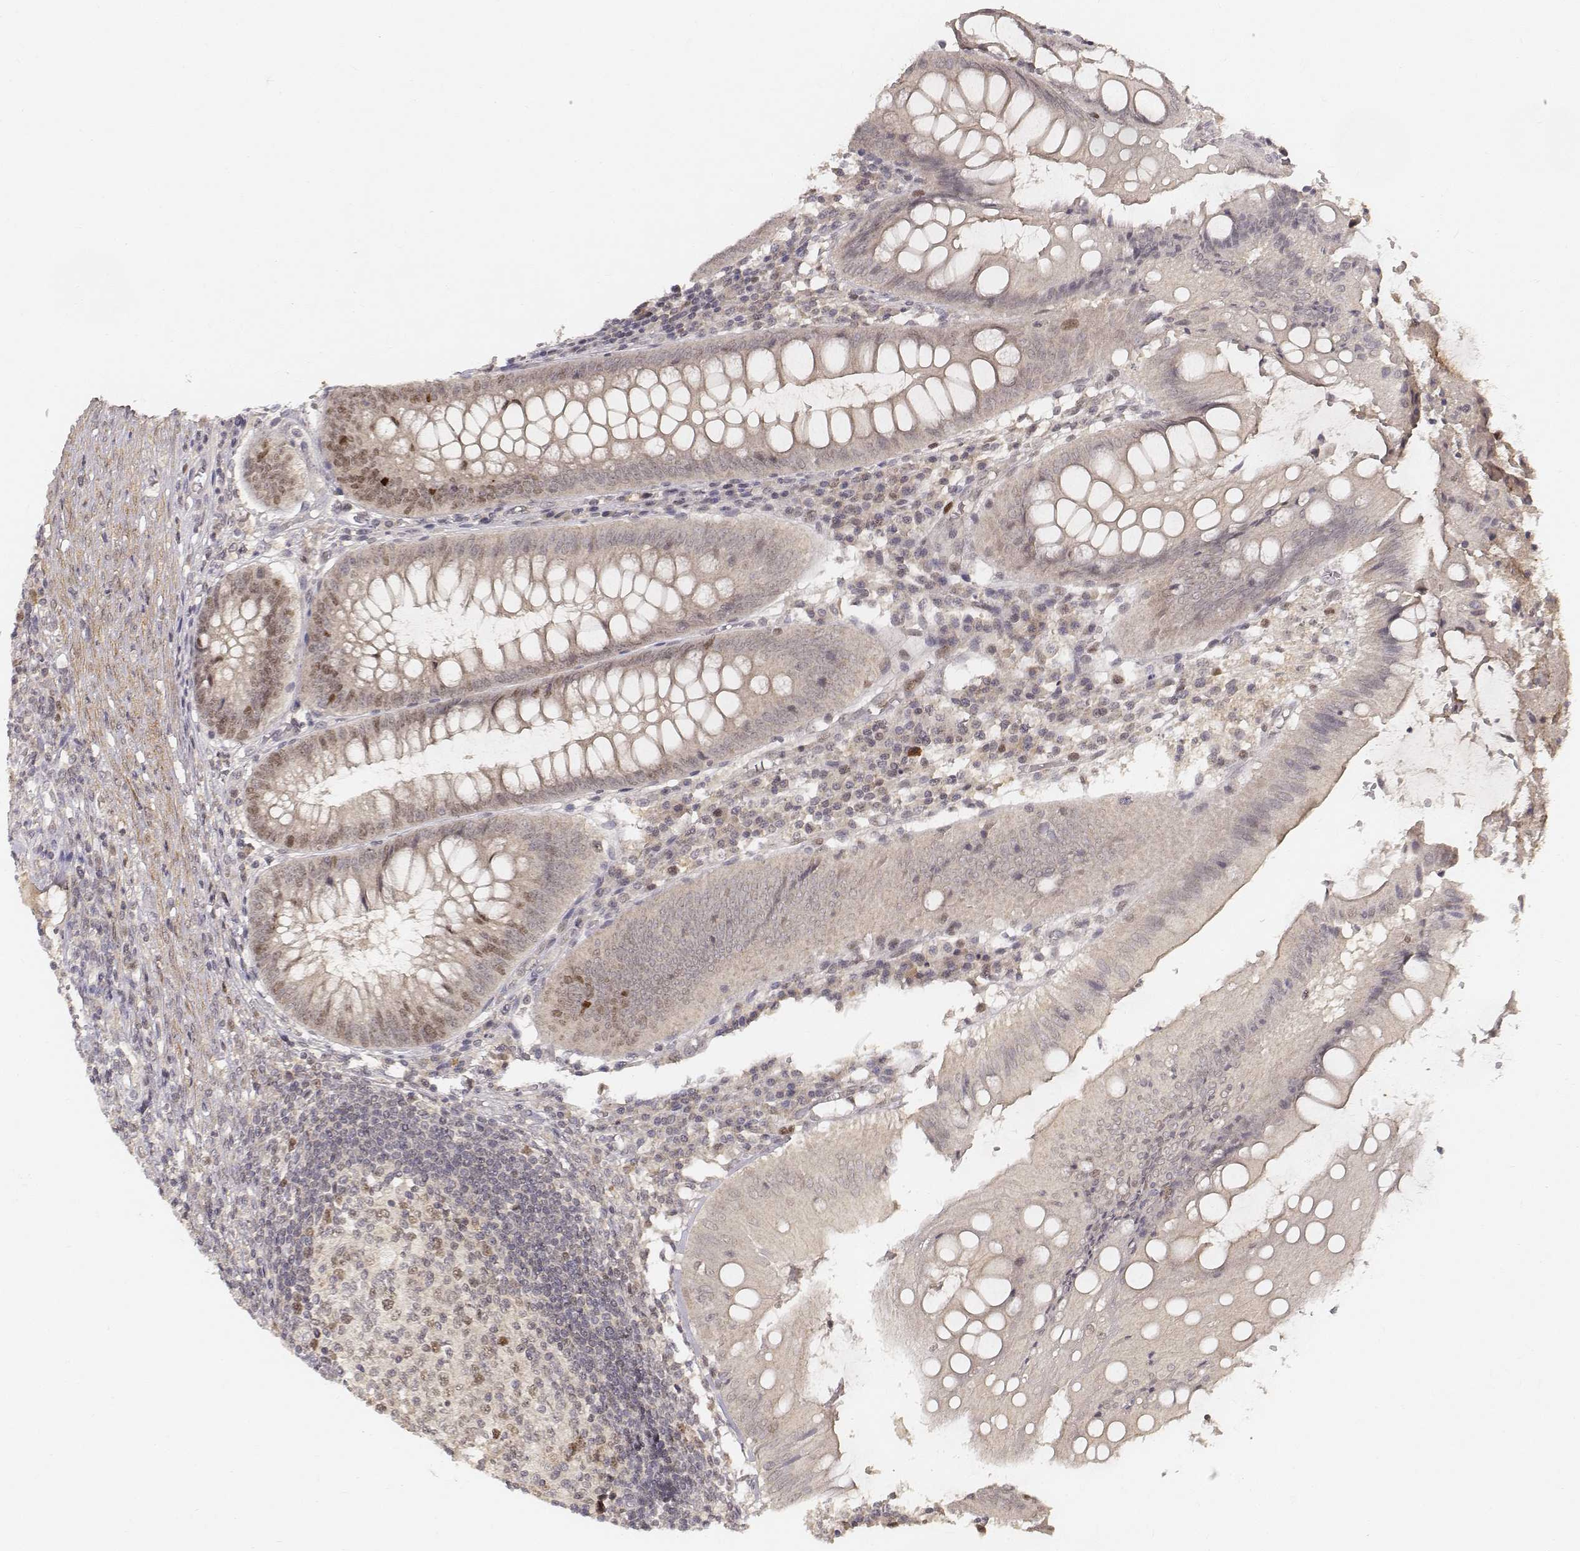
{"staining": {"intensity": "moderate", "quantity": "<25%", "location": "nuclear"}, "tissue": "appendix", "cell_type": "Glandular cells", "image_type": "normal", "snomed": [{"axis": "morphology", "description": "Normal tissue, NOS"}, {"axis": "morphology", "description": "Inflammation, NOS"}, {"axis": "topography", "description": "Appendix"}], "caption": "Protein staining exhibits moderate nuclear staining in about <25% of glandular cells in benign appendix.", "gene": "FANCD2", "patient": {"sex": "male", "age": 16}}